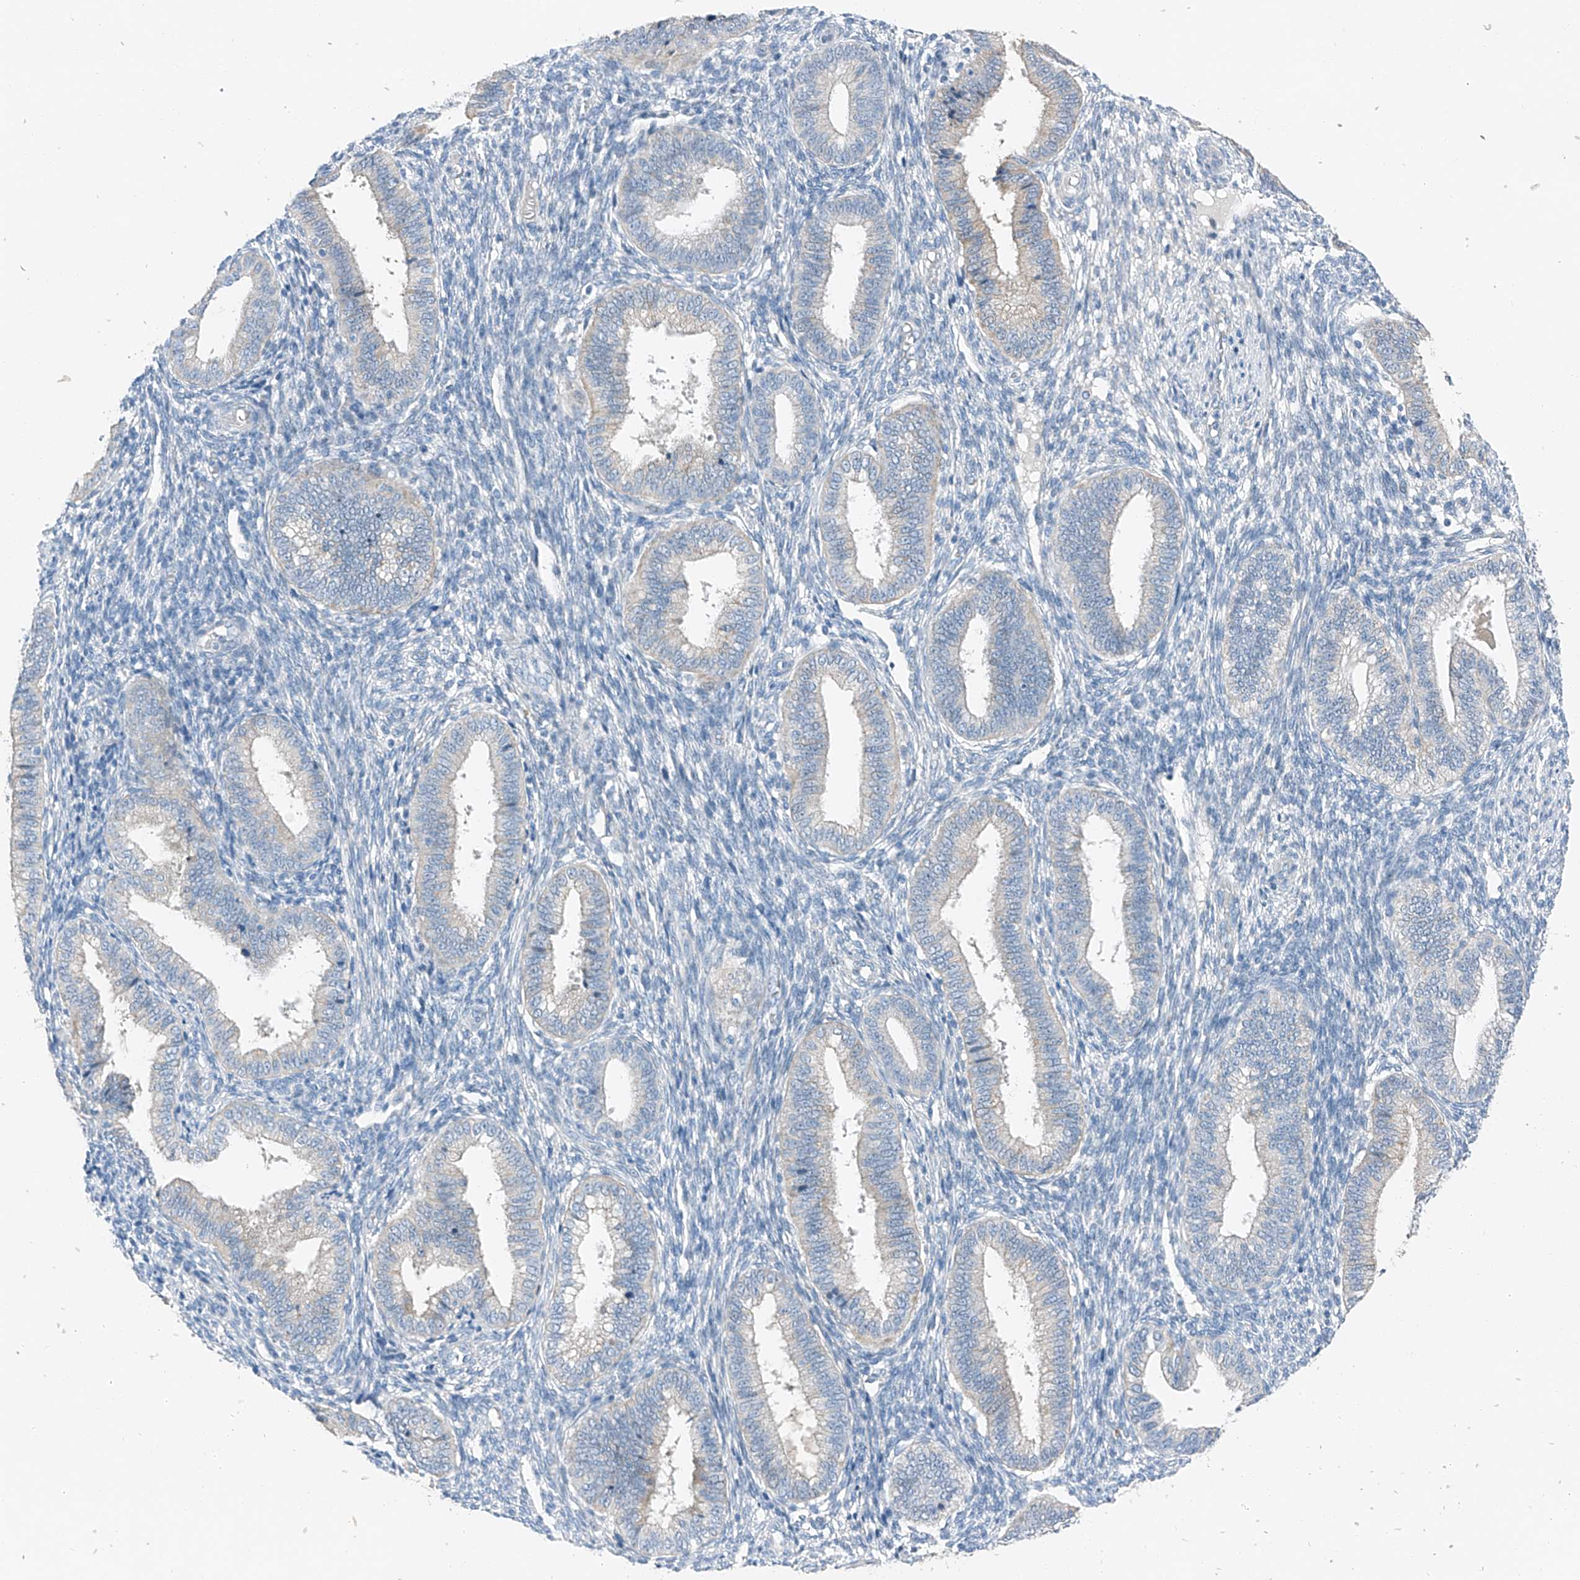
{"staining": {"intensity": "negative", "quantity": "none", "location": "none"}, "tissue": "endometrium", "cell_type": "Cells in endometrial stroma", "image_type": "normal", "snomed": [{"axis": "morphology", "description": "Normal tissue, NOS"}, {"axis": "topography", "description": "Endometrium"}], "caption": "IHC histopathology image of benign endometrium: endometrium stained with DAB shows no significant protein staining in cells in endometrial stroma.", "gene": "MDGA1", "patient": {"sex": "female", "age": 39}}